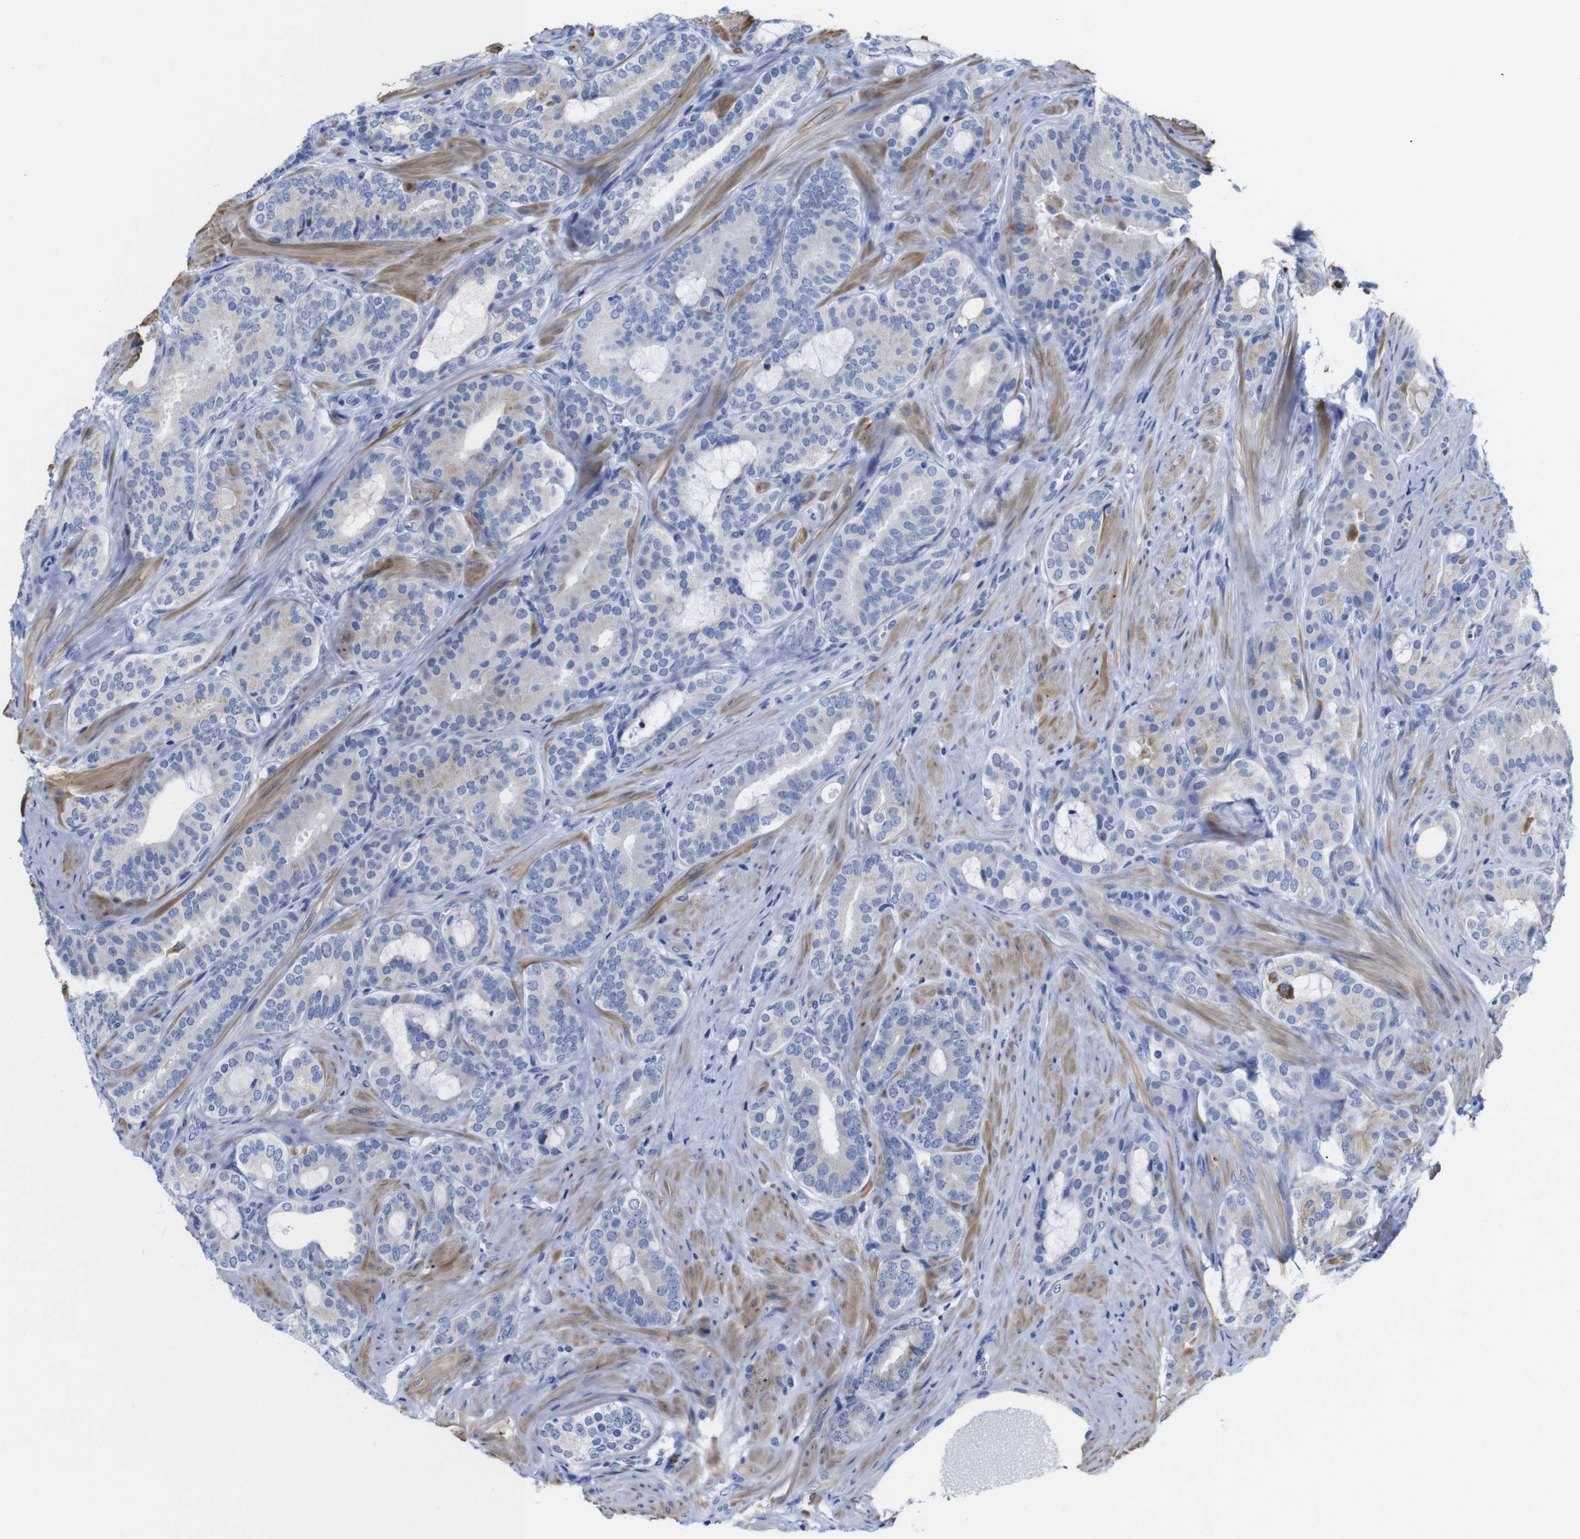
{"staining": {"intensity": "negative", "quantity": "none", "location": "none"}, "tissue": "prostate cancer", "cell_type": "Tumor cells", "image_type": "cancer", "snomed": [{"axis": "morphology", "description": "Adenocarcinoma, Low grade"}, {"axis": "topography", "description": "Prostate"}], "caption": "A micrograph of prostate cancer (adenocarcinoma (low-grade)) stained for a protein exhibits no brown staining in tumor cells.", "gene": "LRRC55", "patient": {"sex": "male", "age": 63}}